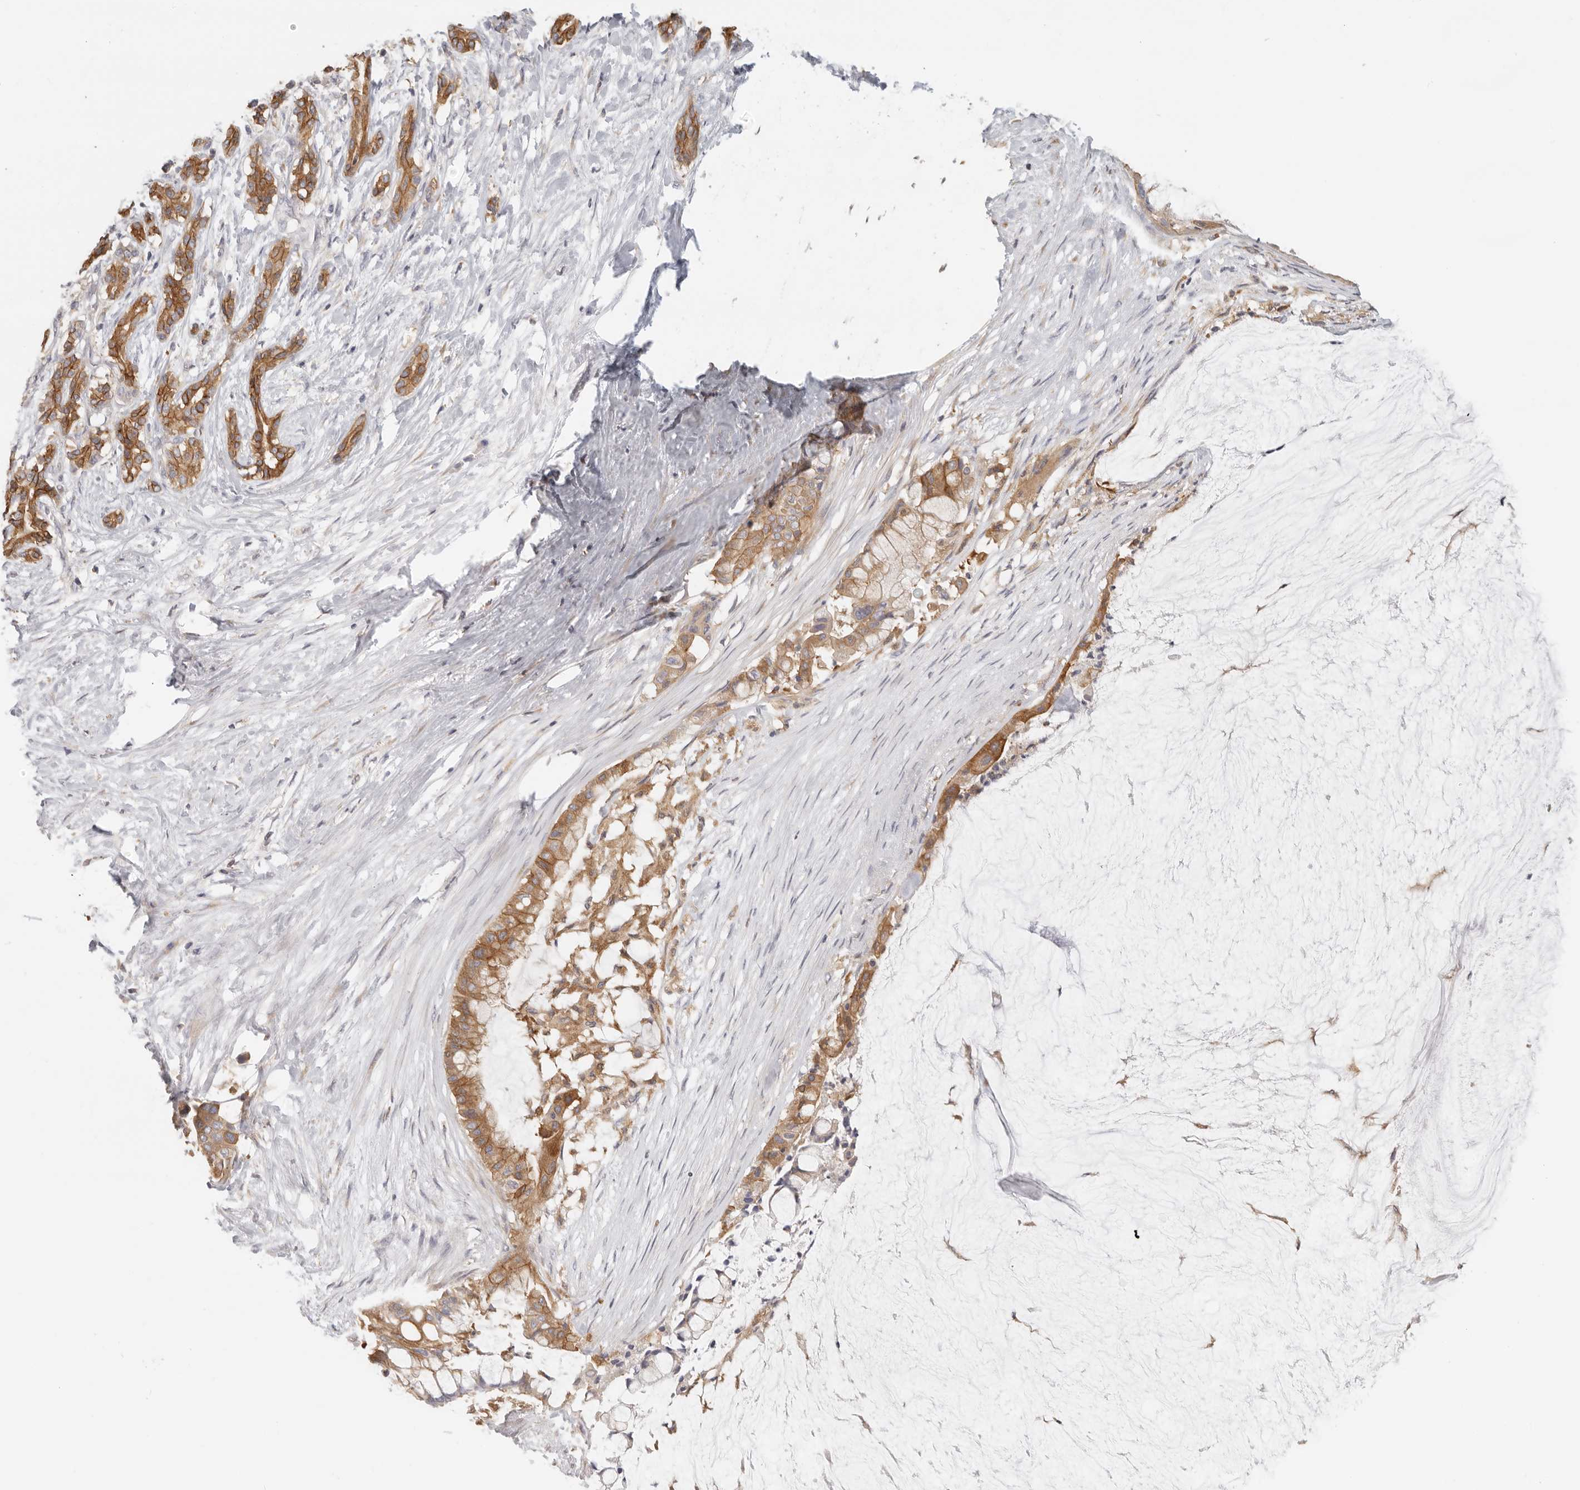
{"staining": {"intensity": "moderate", "quantity": ">75%", "location": "cytoplasmic/membranous"}, "tissue": "pancreatic cancer", "cell_type": "Tumor cells", "image_type": "cancer", "snomed": [{"axis": "morphology", "description": "Adenocarcinoma, NOS"}, {"axis": "topography", "description": "Pancreas"}], "caption": "A high-resolution micrograph shows immunohistochemistry (IHC) staining of adenocarcinoma (pancreatic), which shows moderate cytoplasmic/membranous positivity in about >75% of tumor cells.", "gene": "ANXA9", "patient": {"sex": "male", "age": 41}}